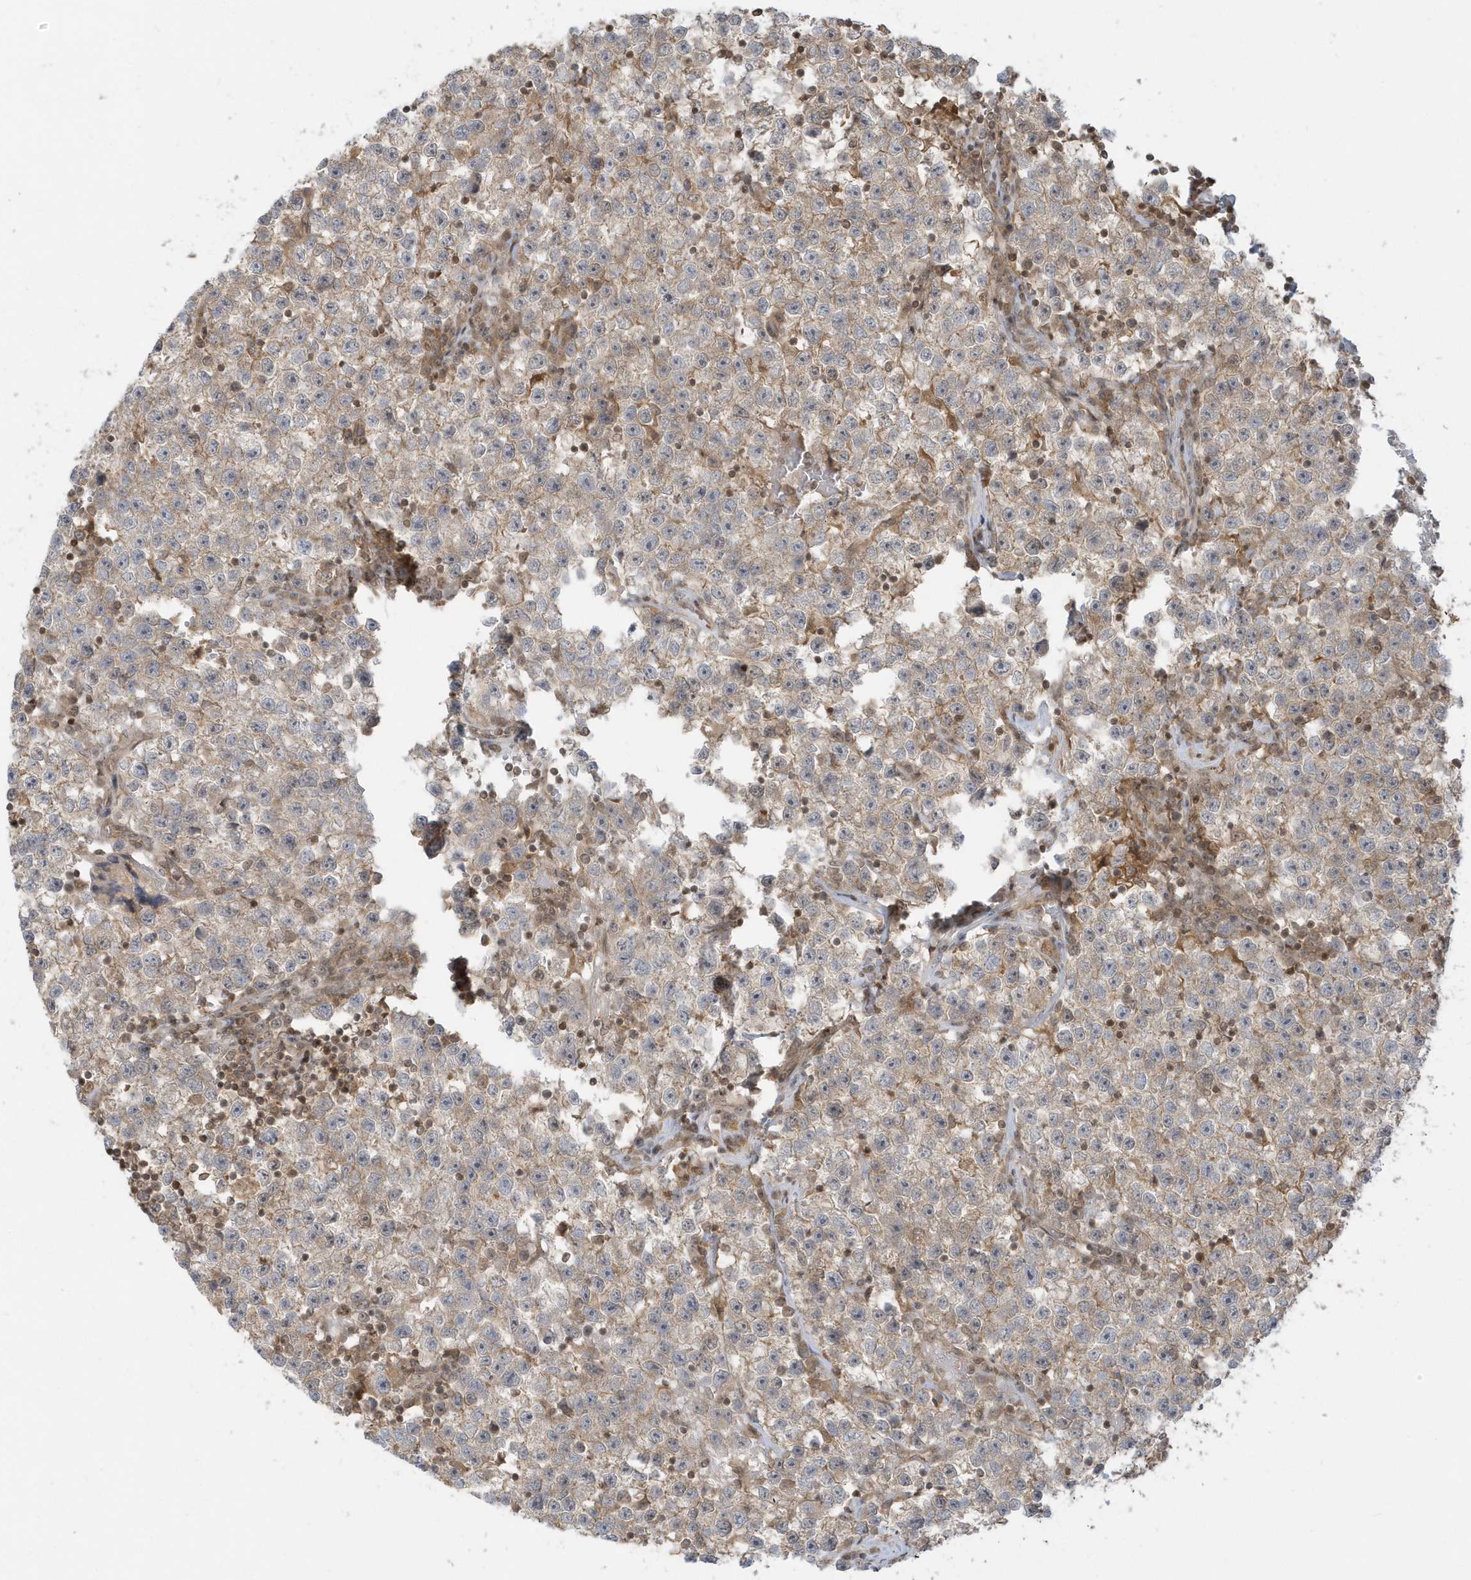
{"staining": {"intensity": "weak", "quantity": "25%-75%", "location": "cytoplasmic/membranous"}, "tissue": "testis cancer", "cell_type": "Tumor cells", "image_type": "cancer", "snomed": [{"axis": "morphology", "description": "Seminoma, NOS"}, {"axis": "topography", "description": "Testis"}], "caption": "Immunohistochemistry of human testis cancer (seminoma) shows low levels of weak cytoplasmic/membranous expression in about 25%-75% of tumor cells.", "gene": "PPP1R7", "patient": {"sex": "male", "age": 22}}